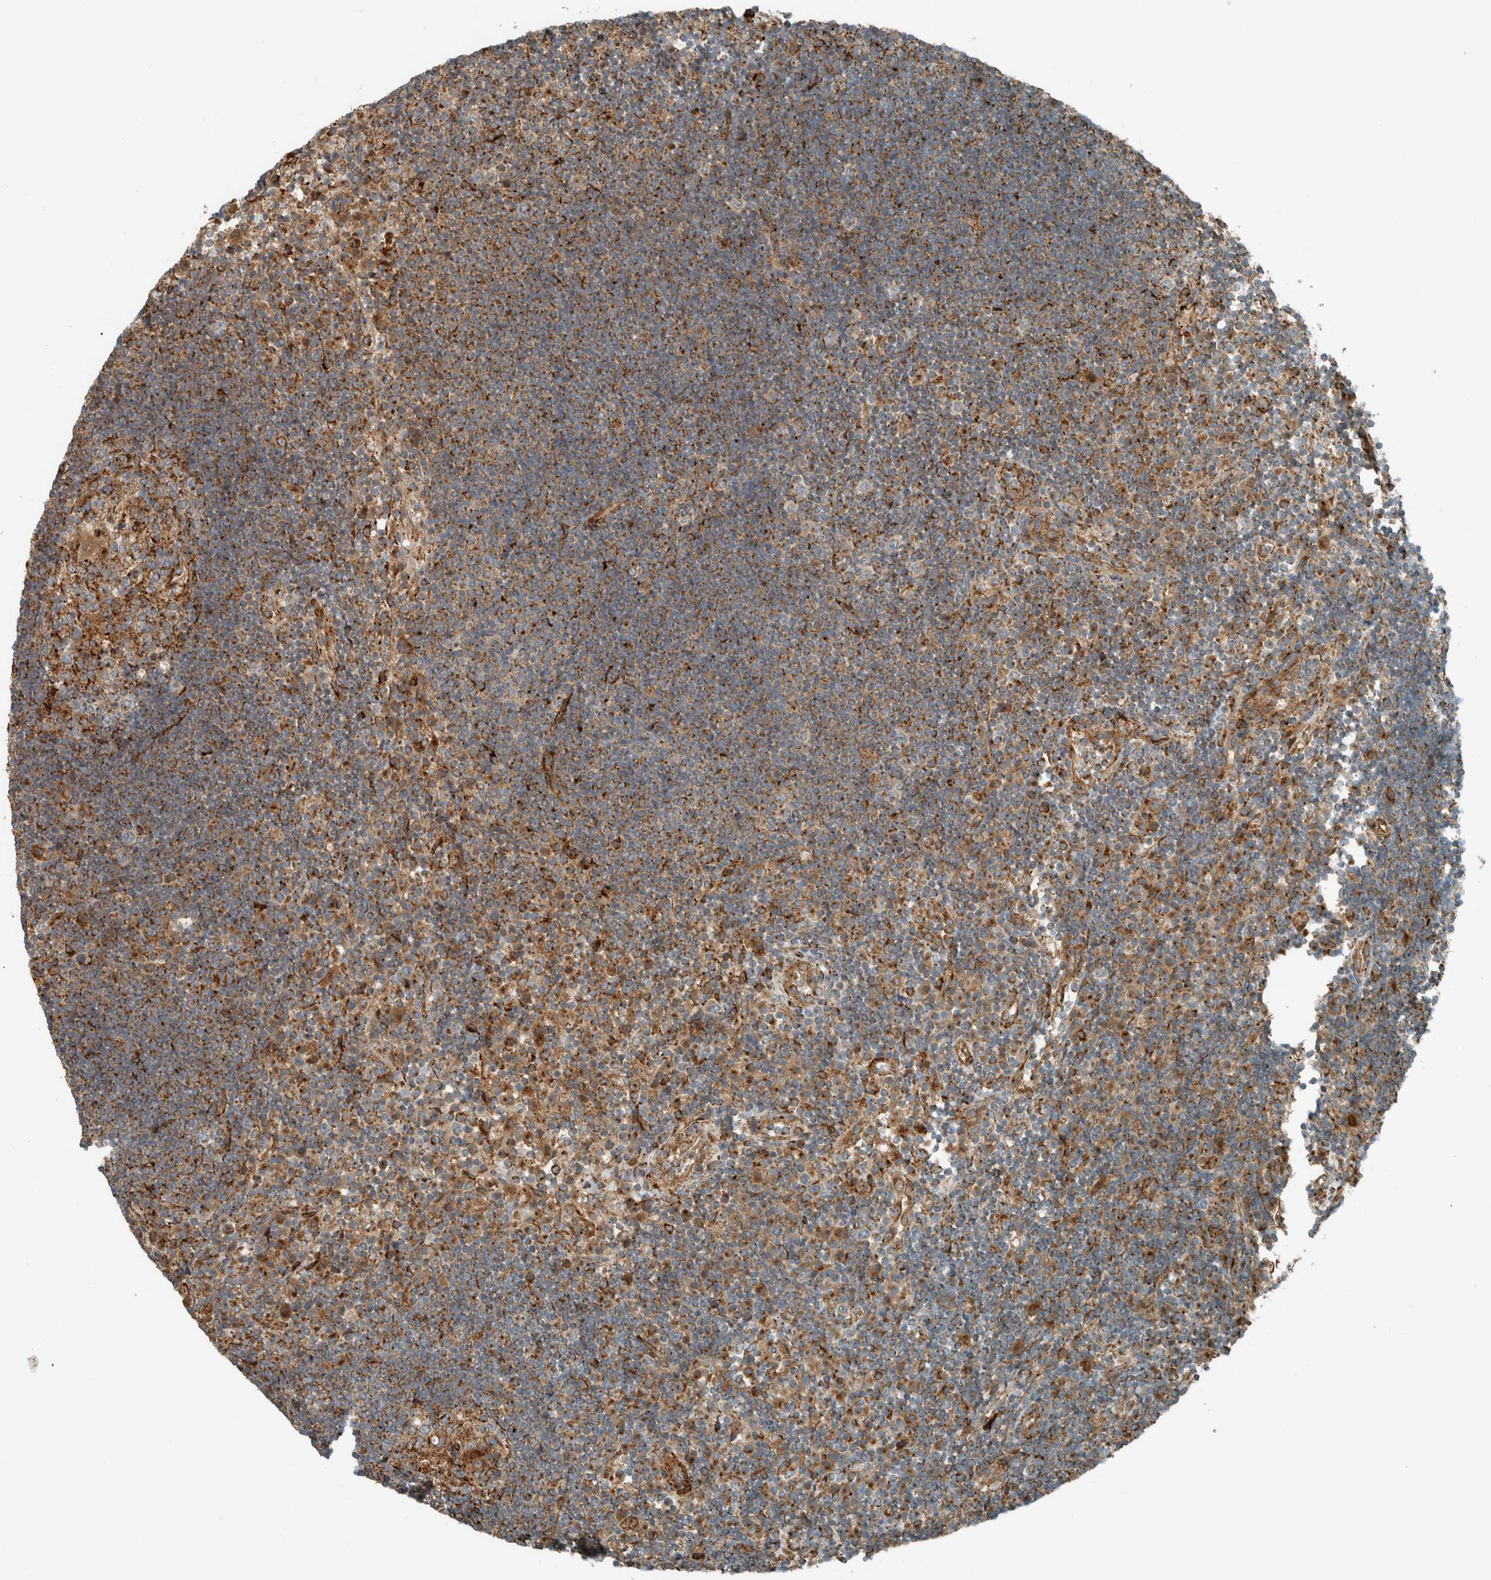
{"staining": {"intensity": "moderate", "quantity": ">75%", "location": "cytoplasmic/membranous"}, "tissue": "lymph node", "cell_type": "Germinal center cells", "image_type": "normal", "snomed": [{"axis": "morphology", "description": "Normal tissue, NOS"}, {"axis": "topography", "description": "Lymph node"}], "caption": "Approximately >75% of germinal center cells in normal lymph node show moderate cytoplasmic/membranous protein expression as visualized by brown immunohistochemical staining.", "gene": "EXOC7", "patient": {"sex": "female", "age": 53}}